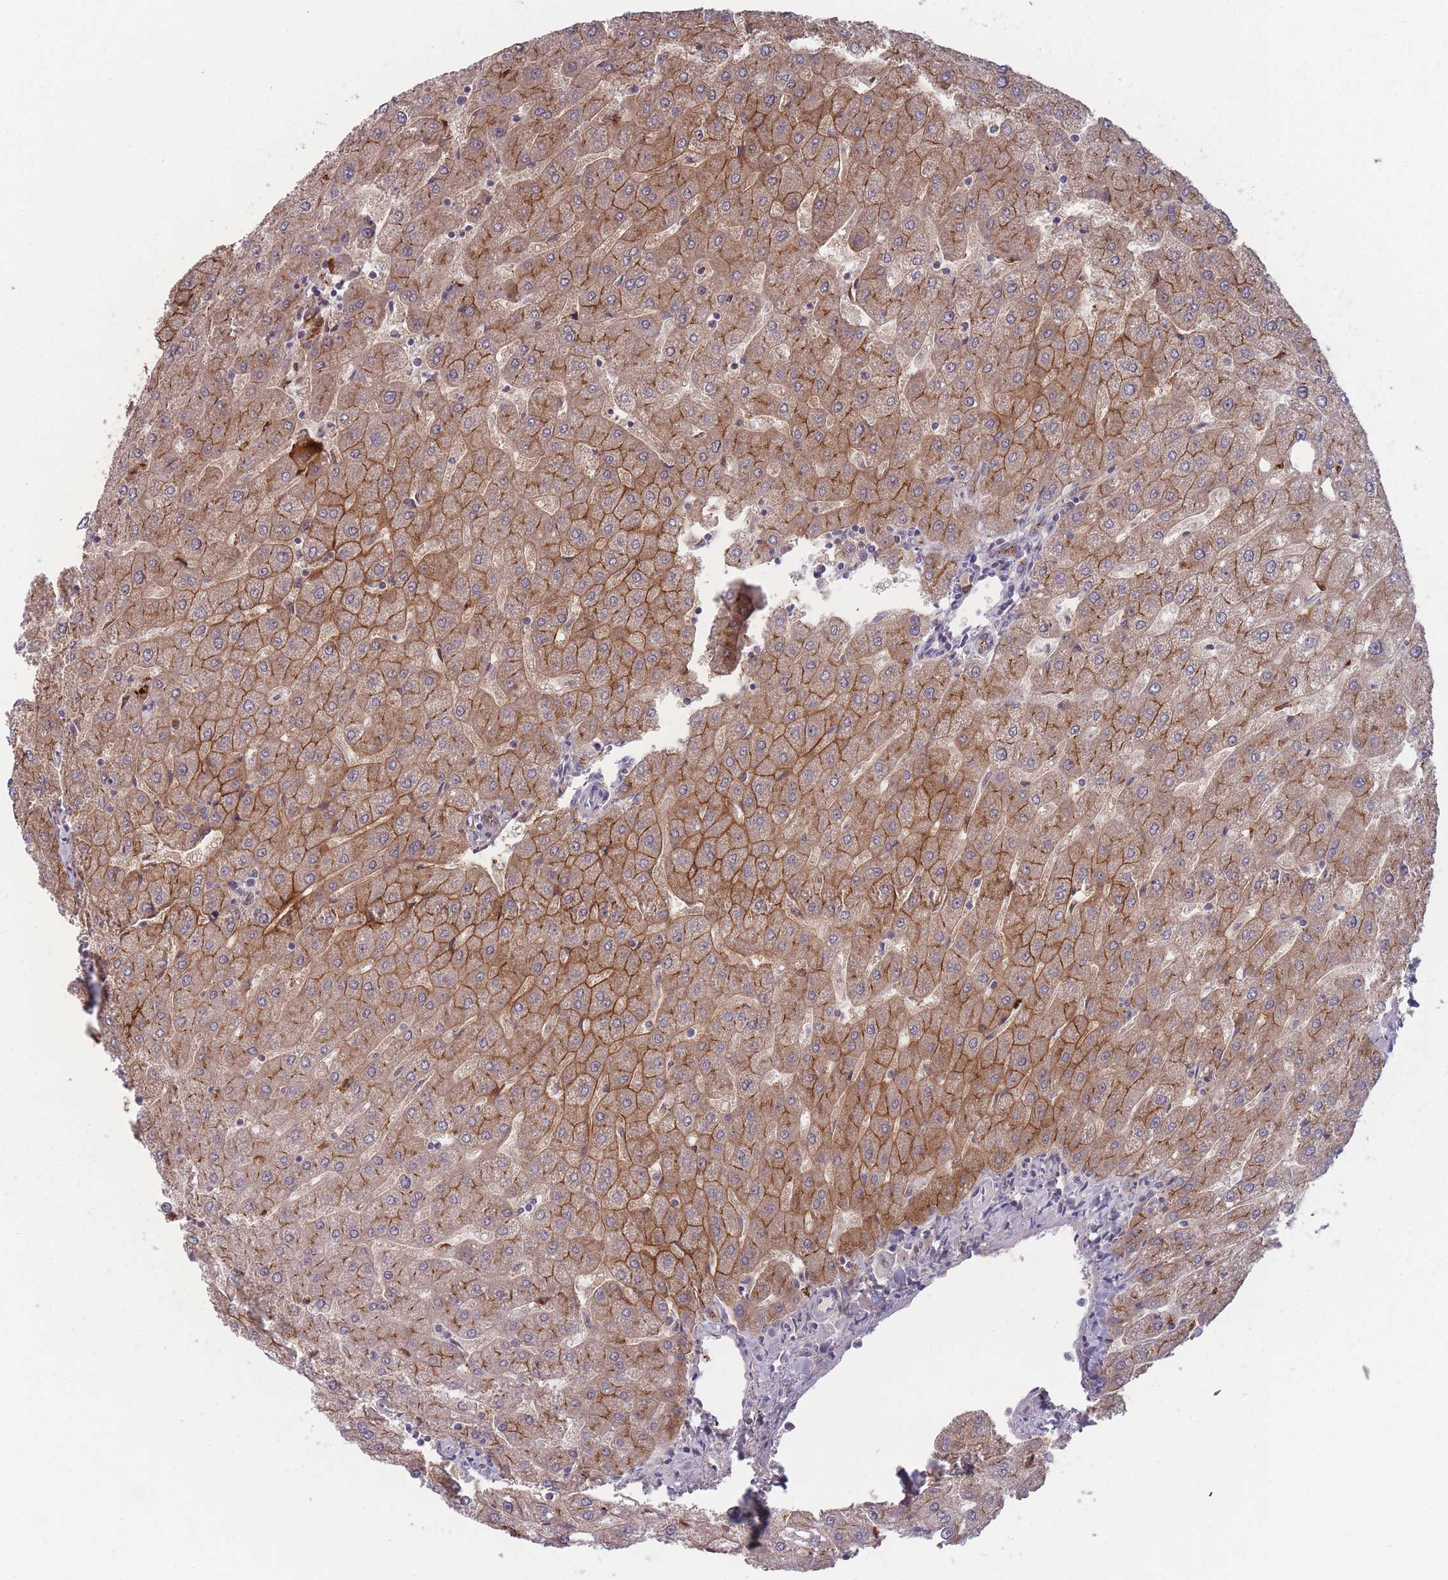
{"staining": {"intensity": "moderate", "quantity": "<25%", "location": "cytoplasmic/membranous"}, "tissue": "liver", "cell_type": "Cholangiocytes", "image_type": "normal", "snomed": [{"axis": "morphology", "description": "Normal tissue, NOS"}, {"axis": "topography", "description": "Liver"}], "caption": "Immunohistochemical staining of unremarkable human liver demonstrates <25% levels of moderate cytoplasmic/membranous protein staining in about <25% of cholangiocytes.", "gene": "TMEM232", "patient": {"sex": "male", "age": 67}}